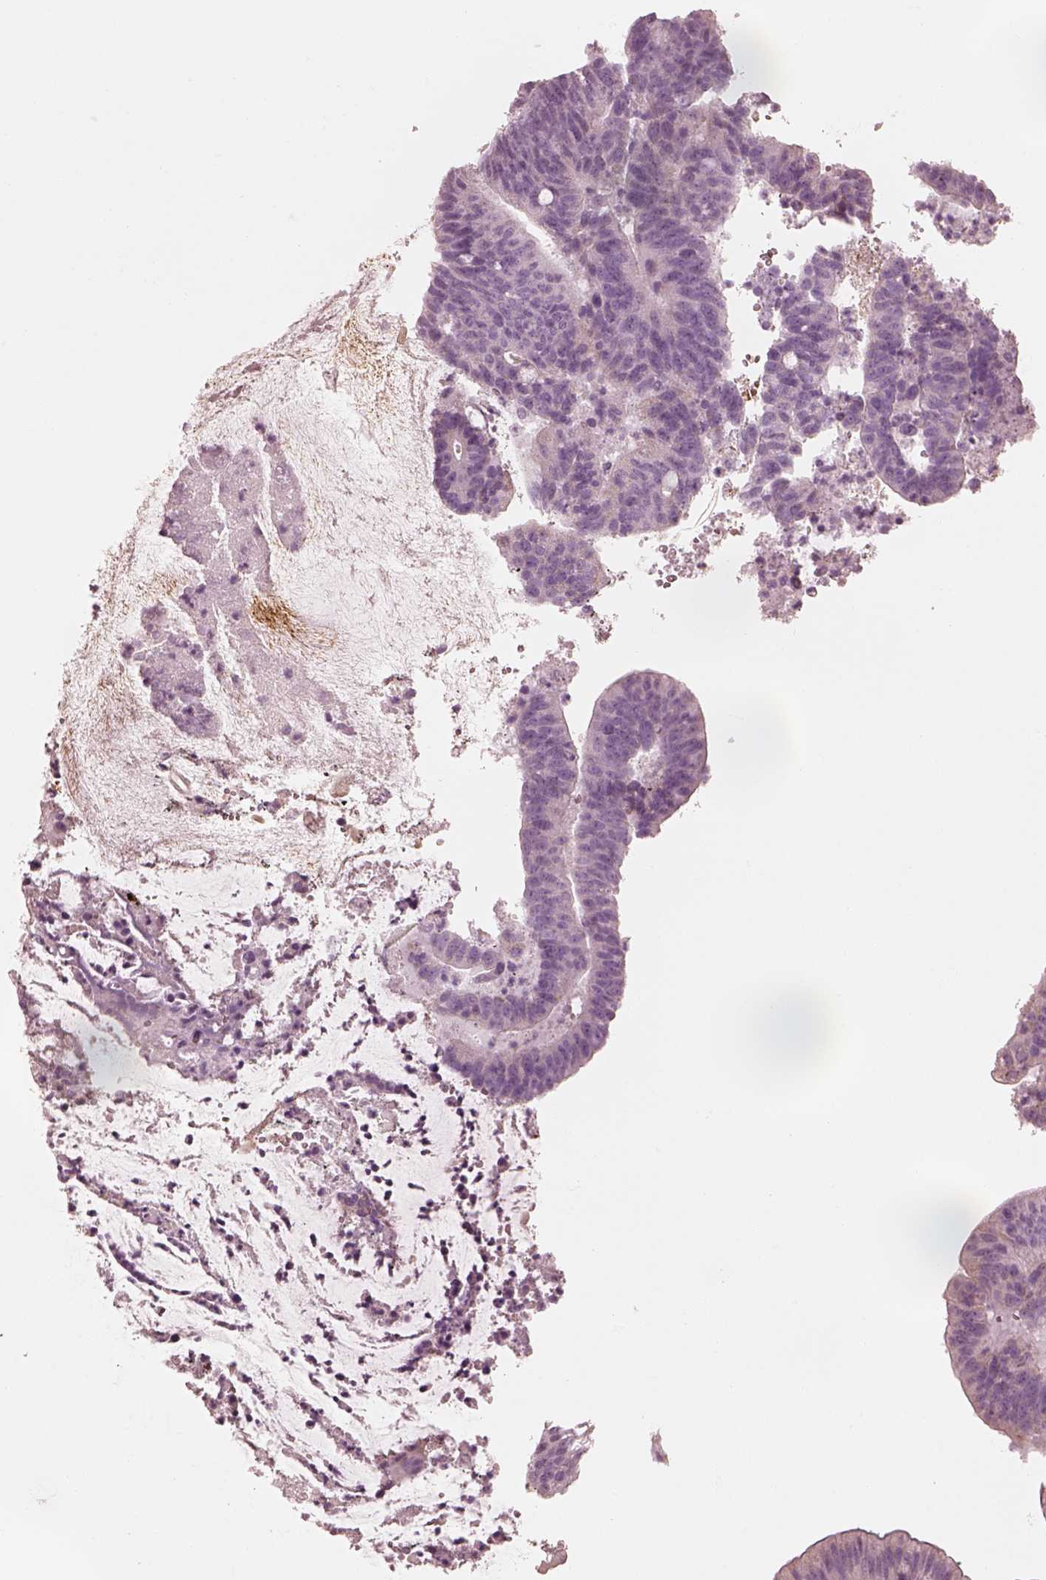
{"staining": {"intensity": "negative", "quantity": "none", "location": "none"}, "tissue": "colorectal cancer", "cell_type": "Tumor cells", "image_type": "cancer", "snomed": [{"axis": "morphology", "description": "Adenocarcinoma, NOS"}, {"axis": "topography", "description": "Colon"}], "caption": "Tumor cells are negative for protein expression in human colorectal cancer (adenocarcinoma).", "gene": "R3HDML", "patient": {"sex": "female", "age": 43}}